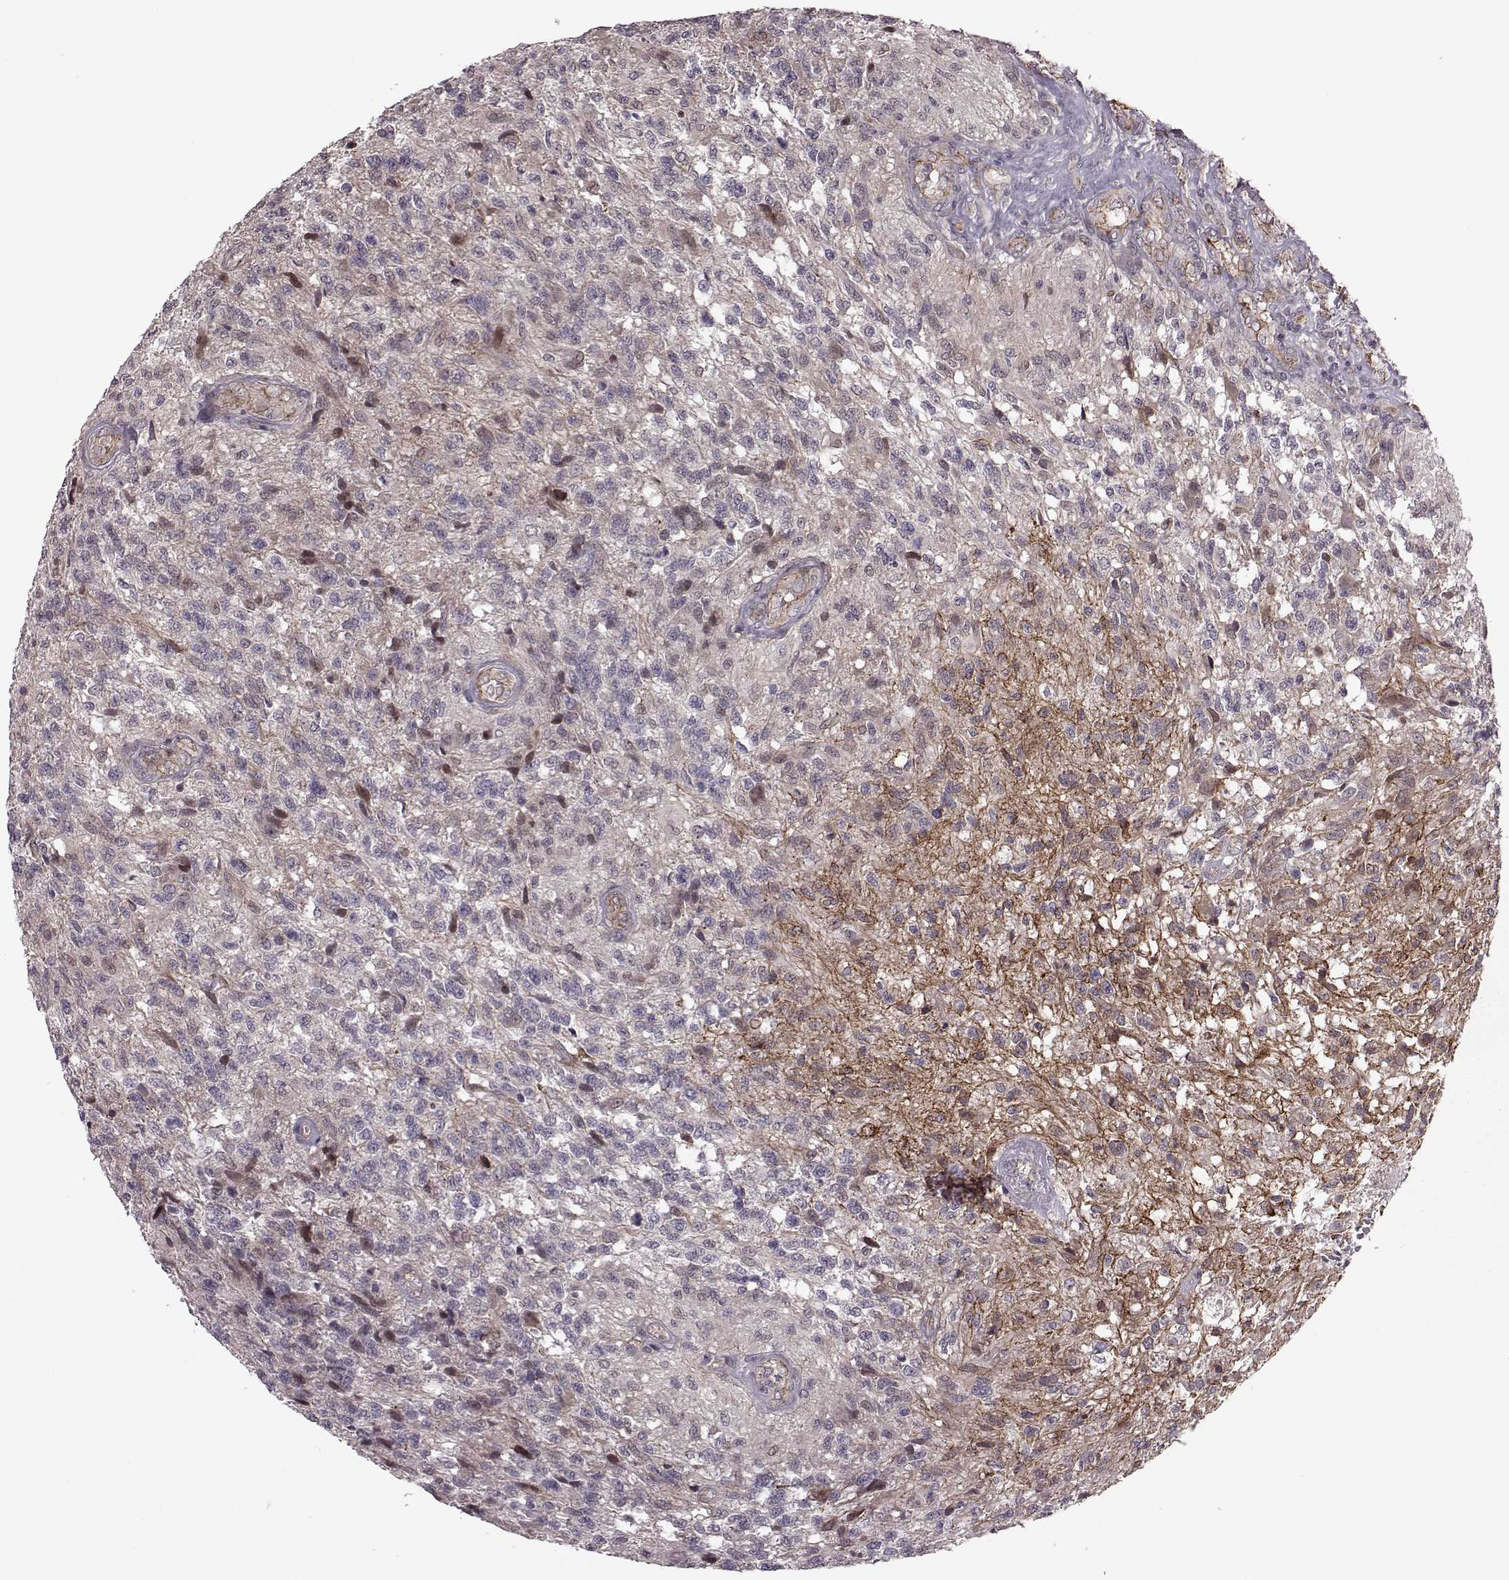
{"staining": {"intensity": "negative", "quantity": "none", "location": "none"}, "tissue": "glioma", "cell_type": "Tumor cells", "image_type": "cancer", "snomed": [{"axis": "morphology", "description": "Glioma, malignant, High grade"}, {"axis": "topography", "description": "Brain"}], "caption": "Protein analysis of malignant high-grade glioma shows no significant positivity in tumor cells.", "gene": "SYNPO", "patient": {"sex": "male", "age": 56}}